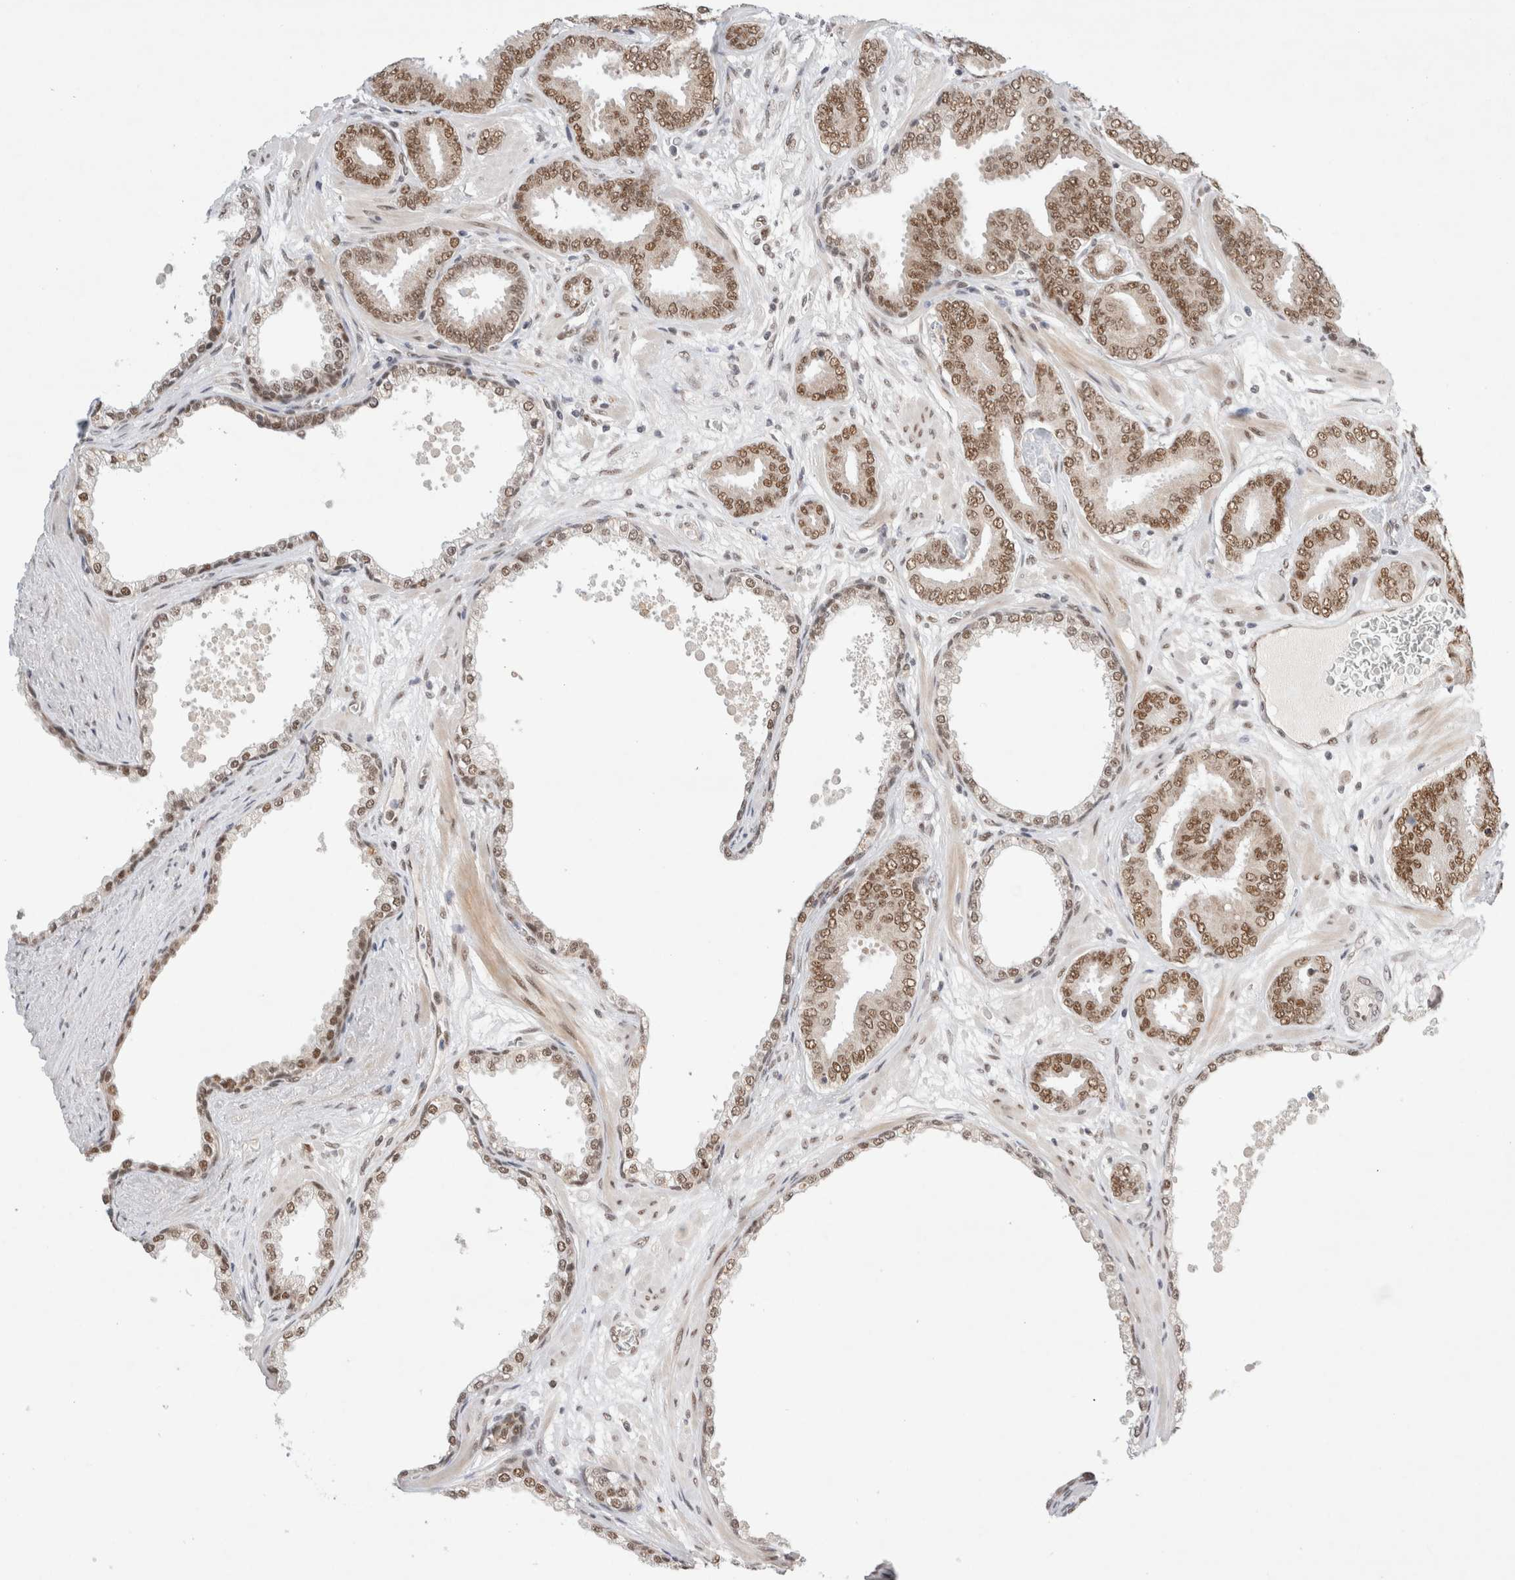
{"staining": {"intensity": "moderate", "quantity": ">75%", "location": "nuclear"}, "tissue": "prostate cancer", "cell_type": "Tumor cells", "image_type": "cancer", "snomed": [{"axis": "morphology", "description": "Adenocarcinoma, Low grade"}, {"axis": "topography", "description": "Prostate"}], "caption": "This photomicrograph shows prostate low-grade adenocarcinoma stained with IHC to label a protein in brown. The nuclear of tumor cells show moderate positivity for the protein. Nuclei are counter-stained blue.", "gene": "GTF2I", "patient": {"sex": "male", "age": 62}}